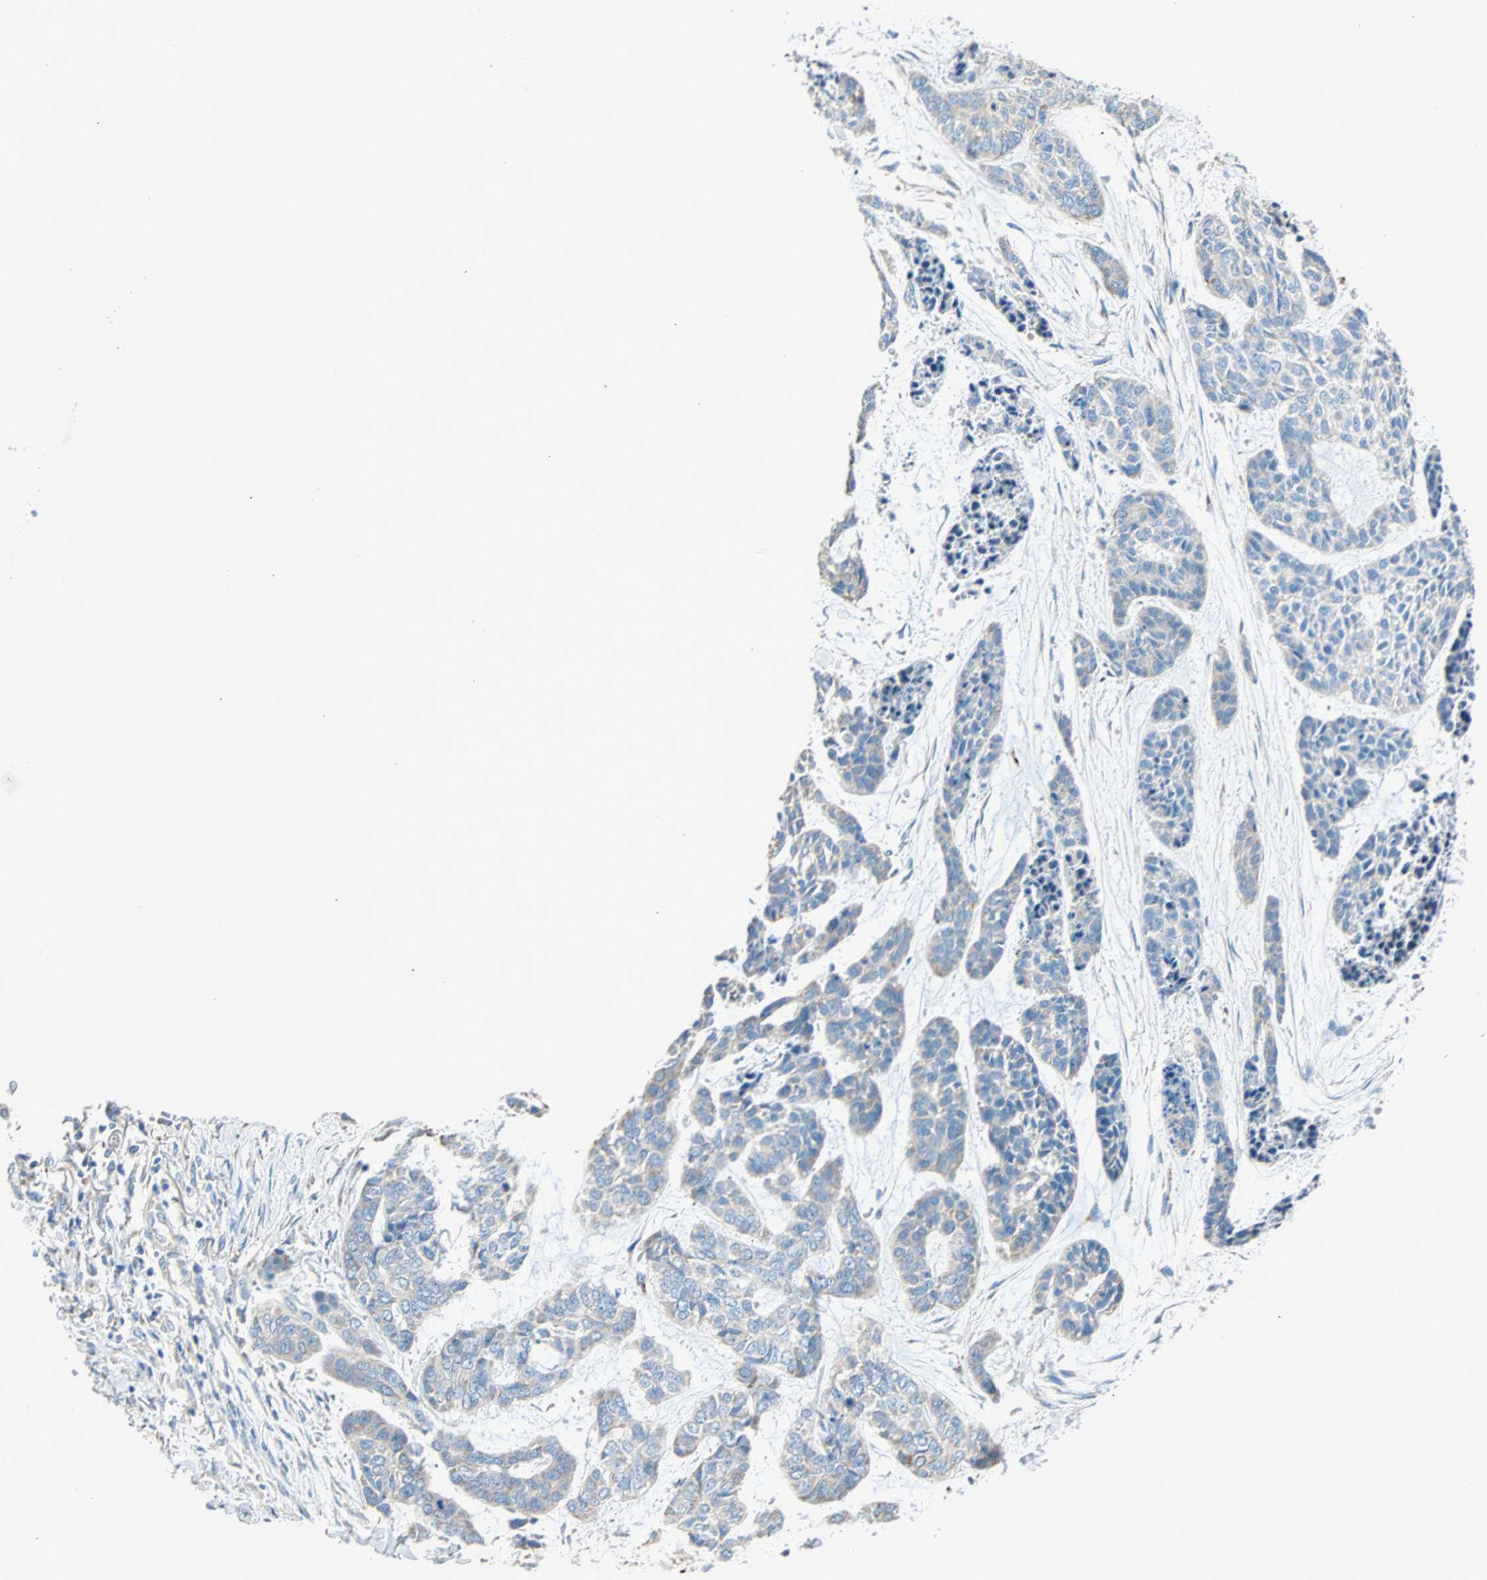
{"staining": {"intensity": "moderate", "quantity": ">75%", "location": "cytoplasmic/membranous"}, "tissue": "skin cancer", "cell_type": "Tumor cells", "image_type": "cancer", "snomed": [{"axis": "morphology", "description": "Basal cell carcinoma"}, {"axis": "topography", "description": "Skin"}], "caption": "Immunohistochemistry (IHC) staining of basal cell carcinoma (skin), which exhibits medium levels of moderate cytoplasmic/membranous staining in approximately >75% of tumor cells indicating moderate cytoplasmic/membranous protein expression. The staining was performed using DAB (3,3'-diaminobenzidine) (brown) for protein detection and nuclei were counterstained in hematoxylin (blue).", "gene": "LY6G6F", "patient": {"sex": "female", "age": 64}}